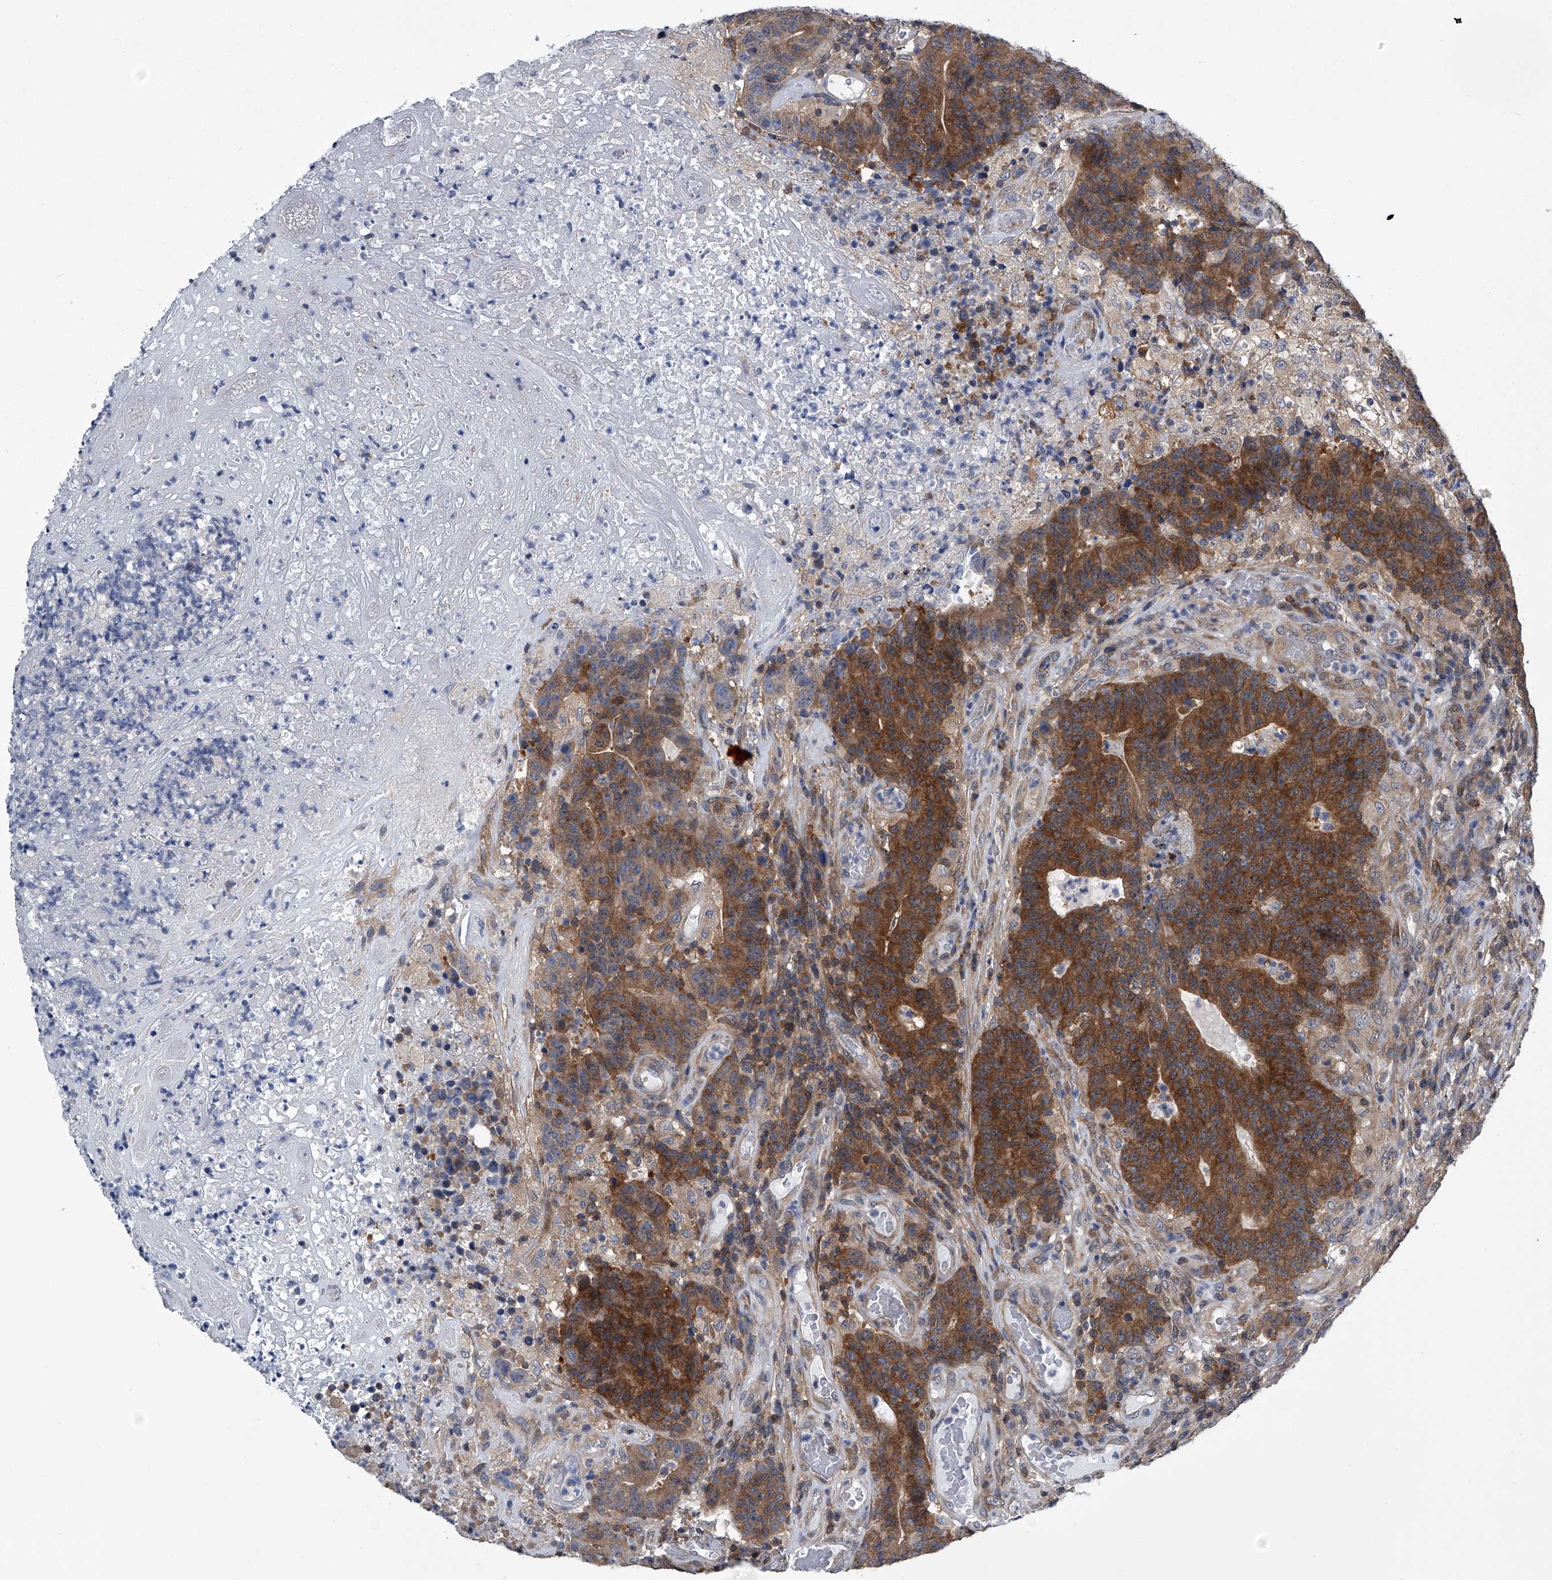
{"staining": {"intensity": "moderate", "quantity": ">75%", "location": "cytoplasmic/membranous"}, "tissue": "colorectal cancer", "cell_type": "Tumor cells", "image_type": "cancer", "snomed": [{"axis": "morphology", "description": "Normal tissue, NOS"}, {"axis": "morphology", "description": "Adenocarcinoma, NOS"}, {"axis": "topography", "description": "Colon"}], "caption": "An immunohistochemistry micrograph of tumor tissue is shown. Protein staining in brown shows moderate cytoplasmic/membranous positivity in colorectal adenocarcinoma within tumor cells. Using DAB (3,3'-diaminobenzidine) (brown) and hematoxylin (blue) stains, captured at high magnification using brightfield microscopy.", "gene": "PPP2R5D", "patient": {"sex": "female", "age": 75}}